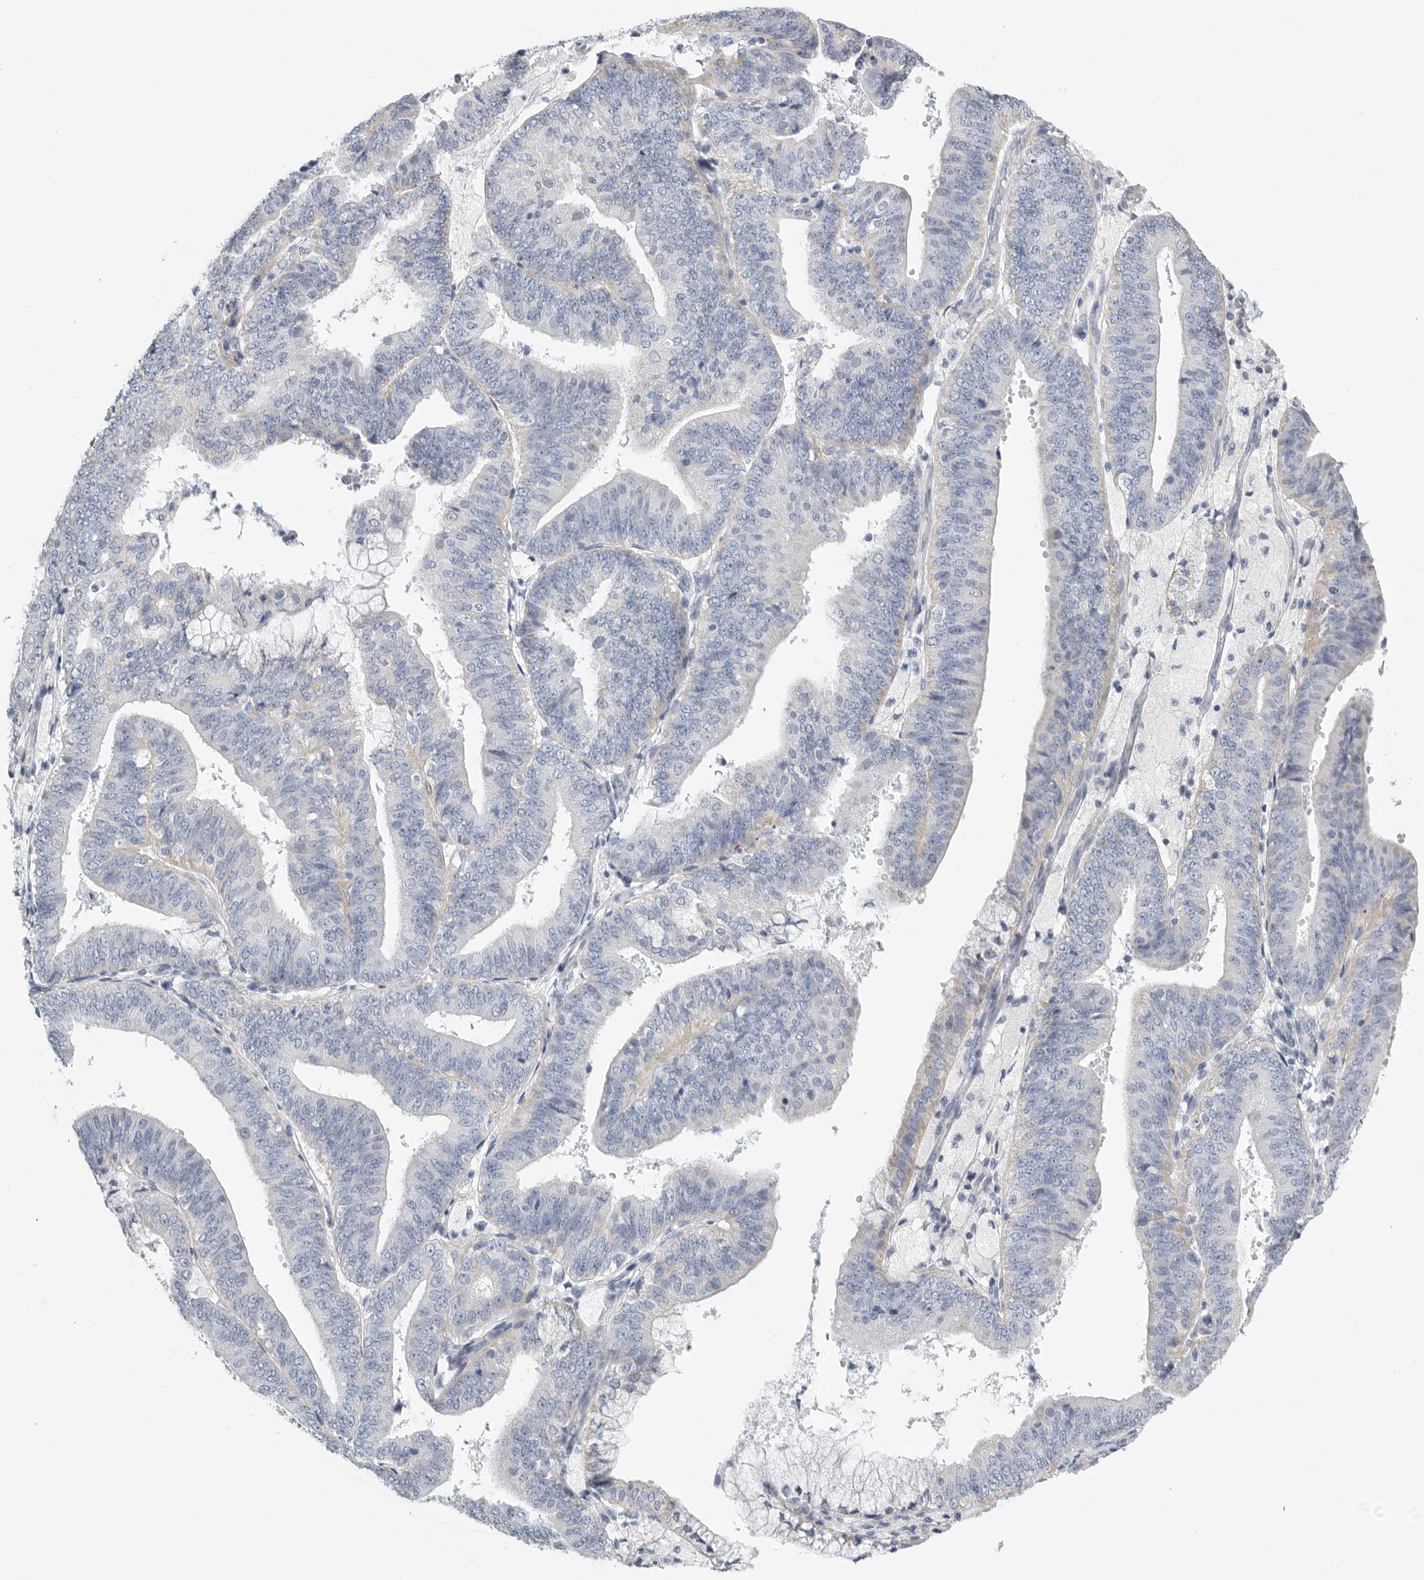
{"staining": {"intensity": "negative", "quantity": "none", "location": "none"}, "tissue": "endometrial cancer", "cell_type": "Tumor cells", "image_type": "cancer", "snomed": [{"axis": "morphology", "description": "Adenocarcinoma, NOS"}, {"axis": "topography", "description": "Endometrium"}], "caption": "An immunohistochemistry micrograph of endometrial cancer (adenocarcinoma) is shown. There is no staining in tumor cells of endometrial cancer (adenocarcinoma).", "gene": "TNR", "patient": {"sex": "female", "age": 63}}